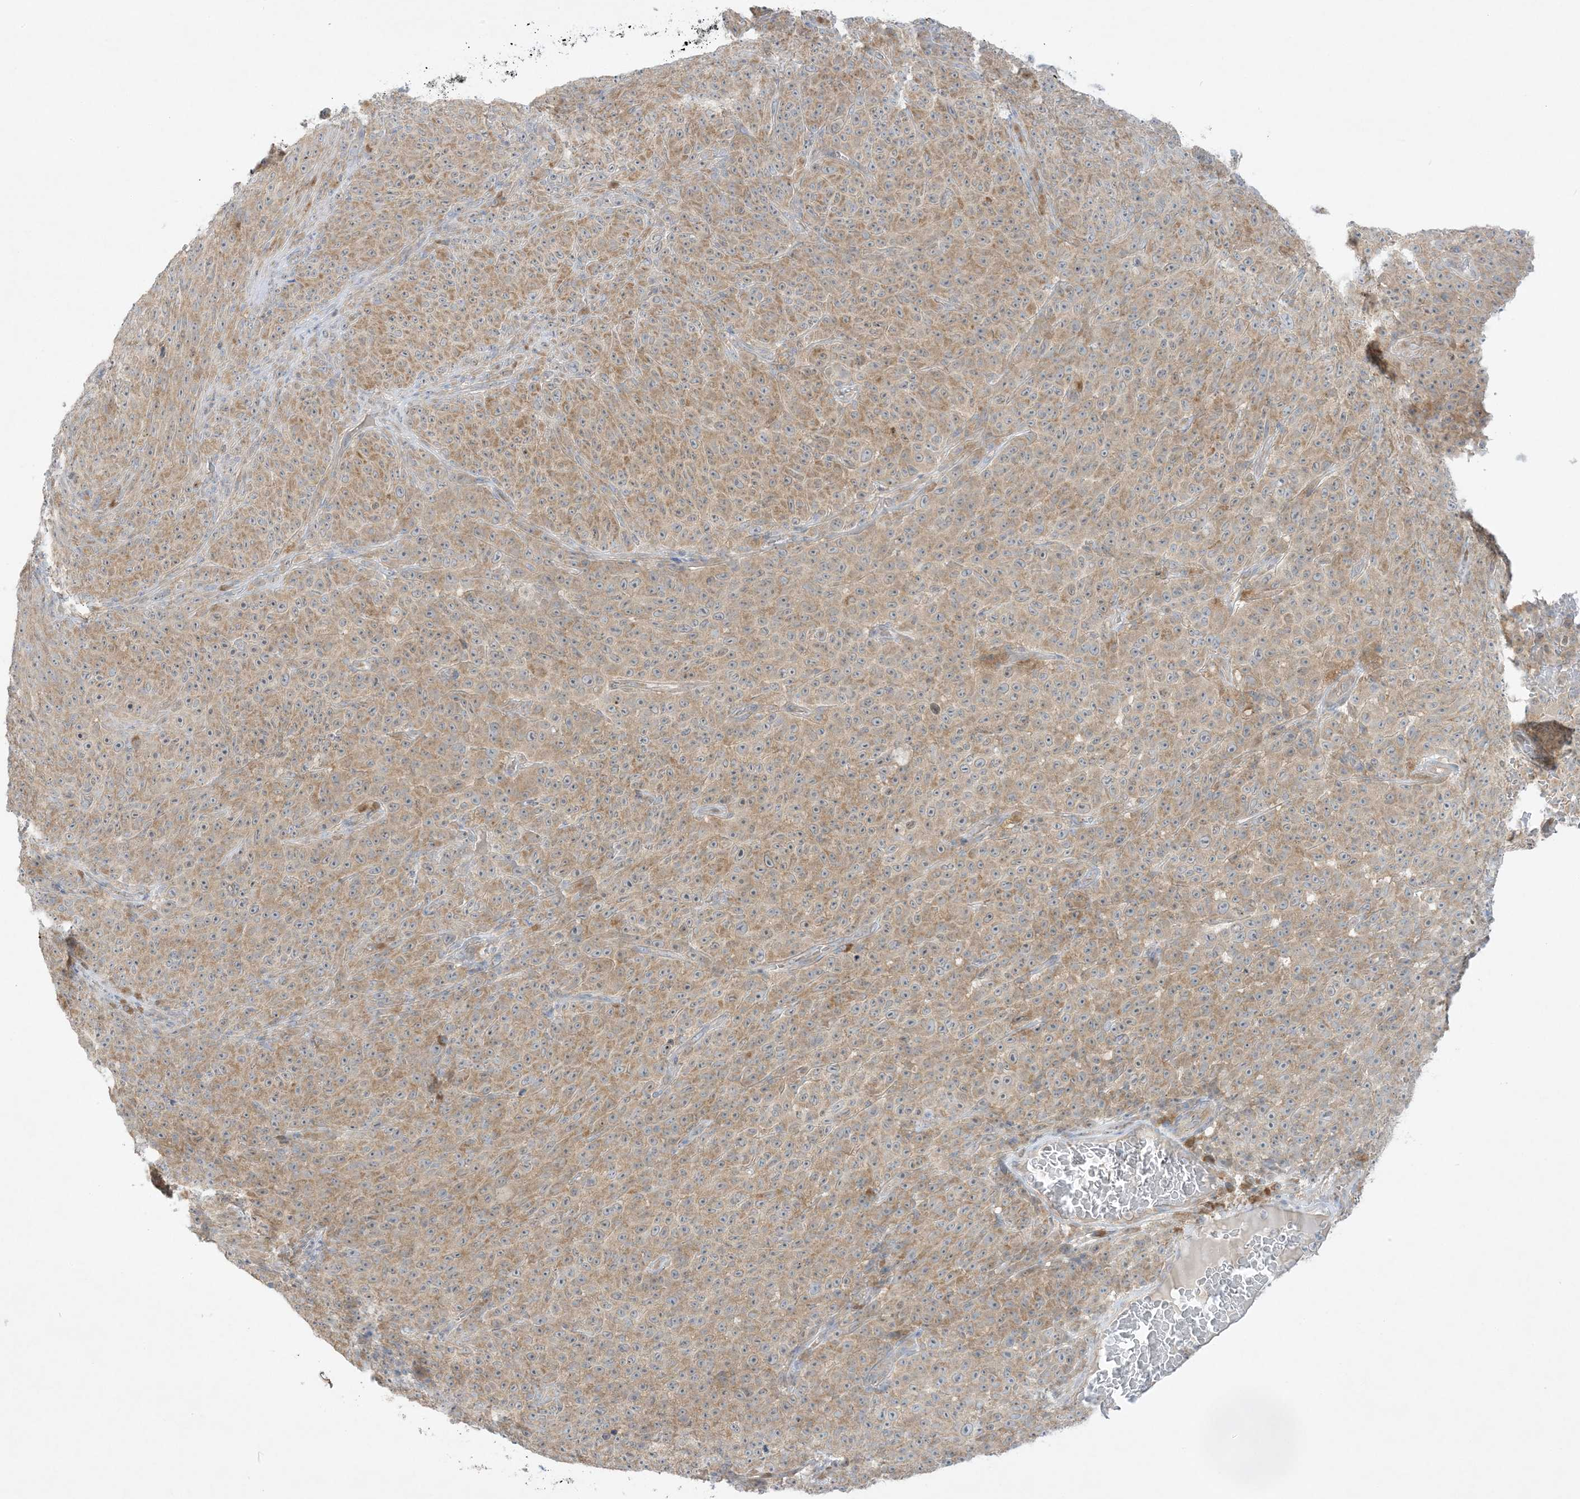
{"staining": {"intensity": "weak", "quantity": ">75%", "location": "cytoplasmic/membranous"}, "tissue": "melanoma", "cell_type": "Tumor cells", "image_type": "cancer", "snomed": [{"axis": "morphology", "description": "Malignant melanoma, NOS"}, {"axis": "topography", "description": "Skin"}], "caption": "Immunohistochemistry (IHC) histopathology image of malignant melanoma stained for a protein (brown), which demonstrates low levels of weak cytoplasmic/membranous positivity in approximately >75% of tumor cells.", "gene": "RPP40", "patient": {"sex": "female", "age": 82}}